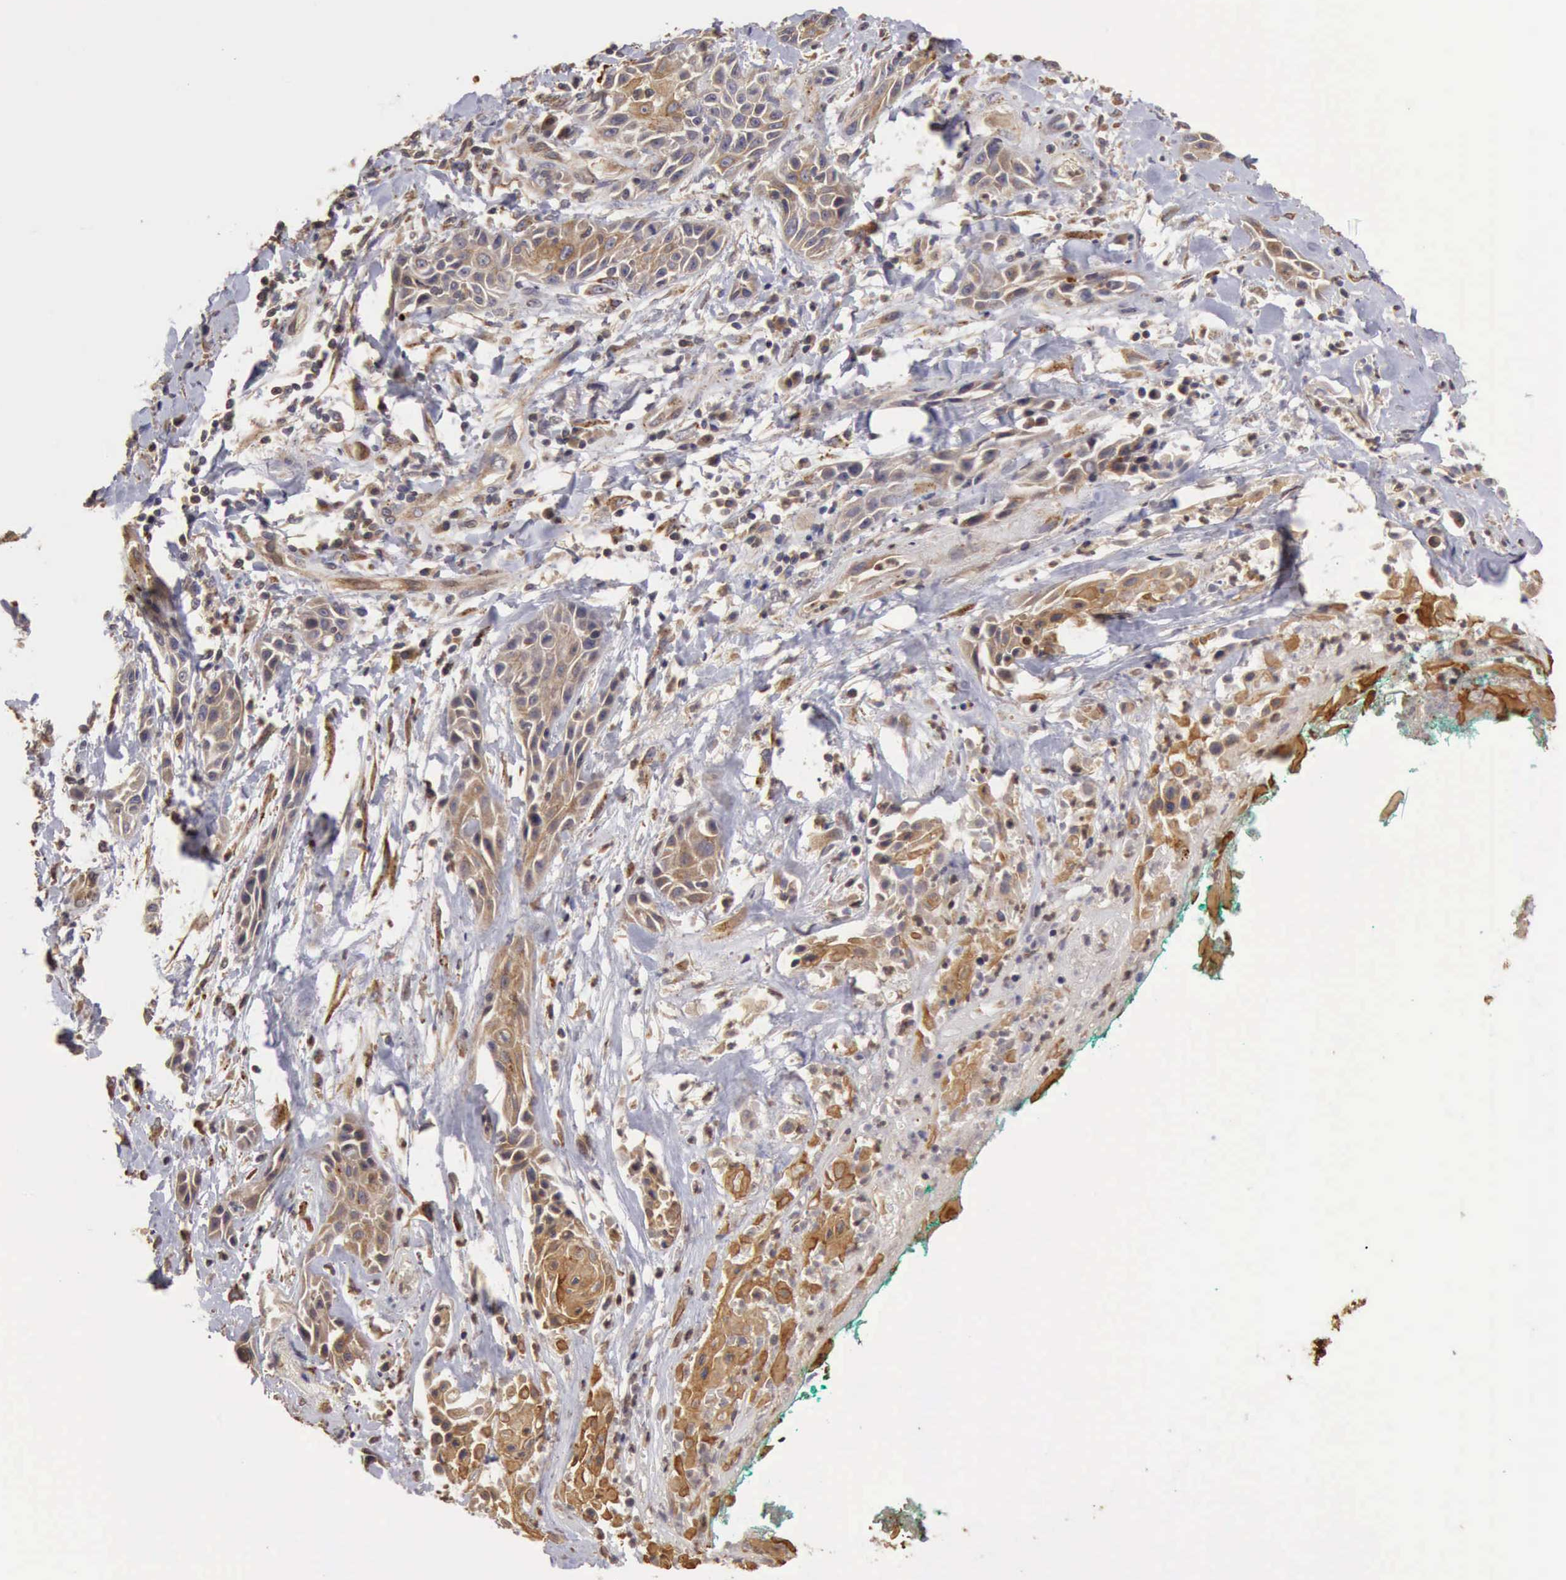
{"staining": {"intensity": "moderate", "quantity": "<25%", "location": "cytoplasmic/membranous"}, "tissue": "skin cancer", "cell_type": "Tumor cells", "image_type": "cancer", "snomed": [{"axis": "morphology", "description": "Squamous cell carcinoma, NOS"}, {"axis": "topography", "description": "Skin"}, {"axis": "topography", "description": "Anal"}], "caption": "Protein staining of skin squamous cell carcinoma tissue demonstrates moderate cytoplasmic/membranous expression in approximately <25% of tumor cells.", "gene": "BMX", "patient": {"sex": "male", "age": 64}}